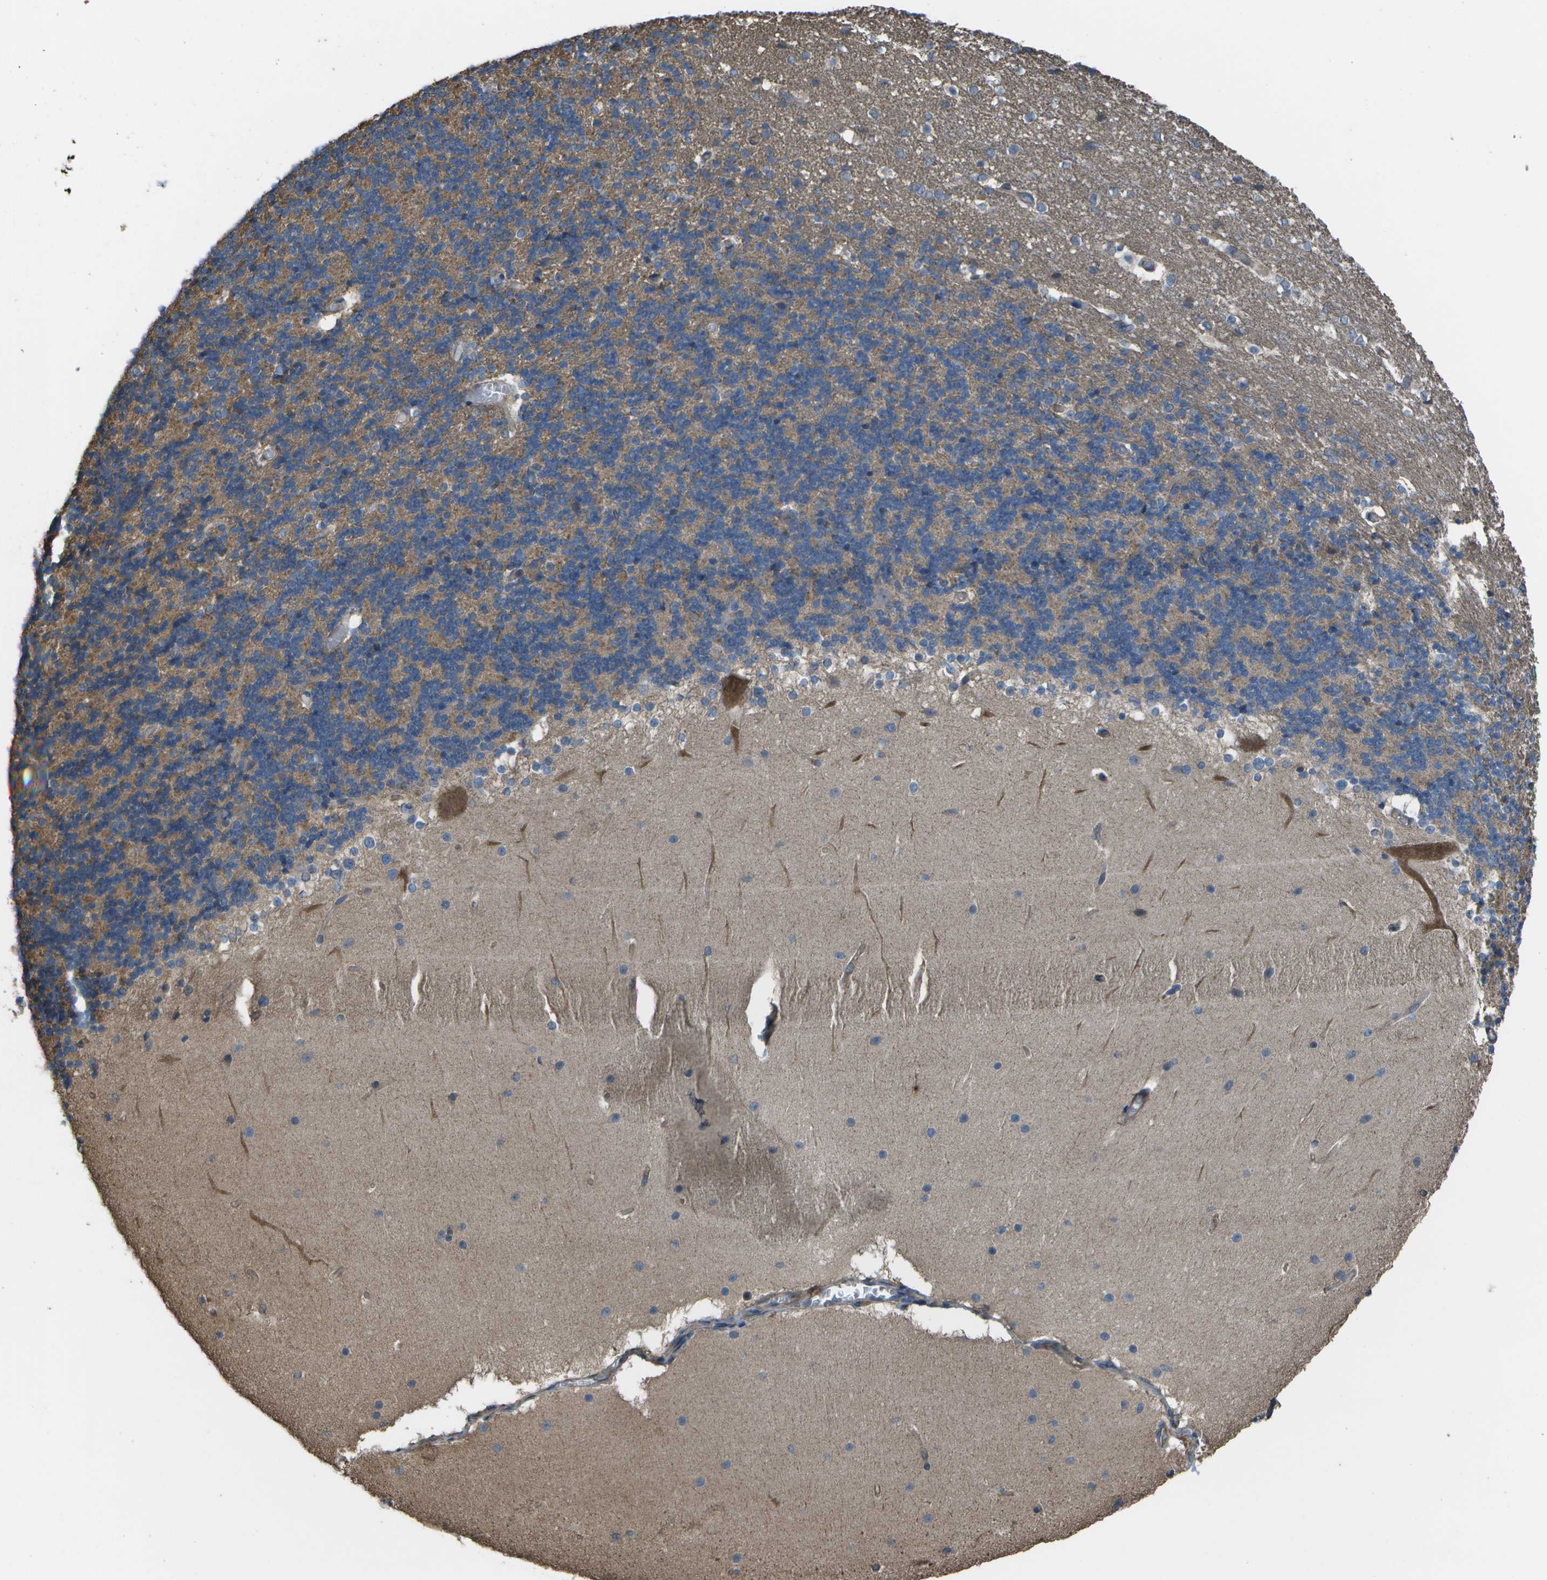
{"staining": {"intensity": "moderate", "quantity": "<25%", "location": "cytoplasmic/membranous"}, "tissue": "cerebellum", "cell_type": "Cells in granular layer", "image_type": "normal", "snomed": [{"axis": "morphology", "description": "Normal tissue, NOS"}, {"axis": "topography", "description": "Cerebellum"}], "caption": "Protein staining reveals moderate cytoplasmic/membranous staining in approximately <25% of cells in granular layer in unremarkable cerebellum.", "gene": "CLNS1A", "patient": {"sex": "female", "age": 19}}